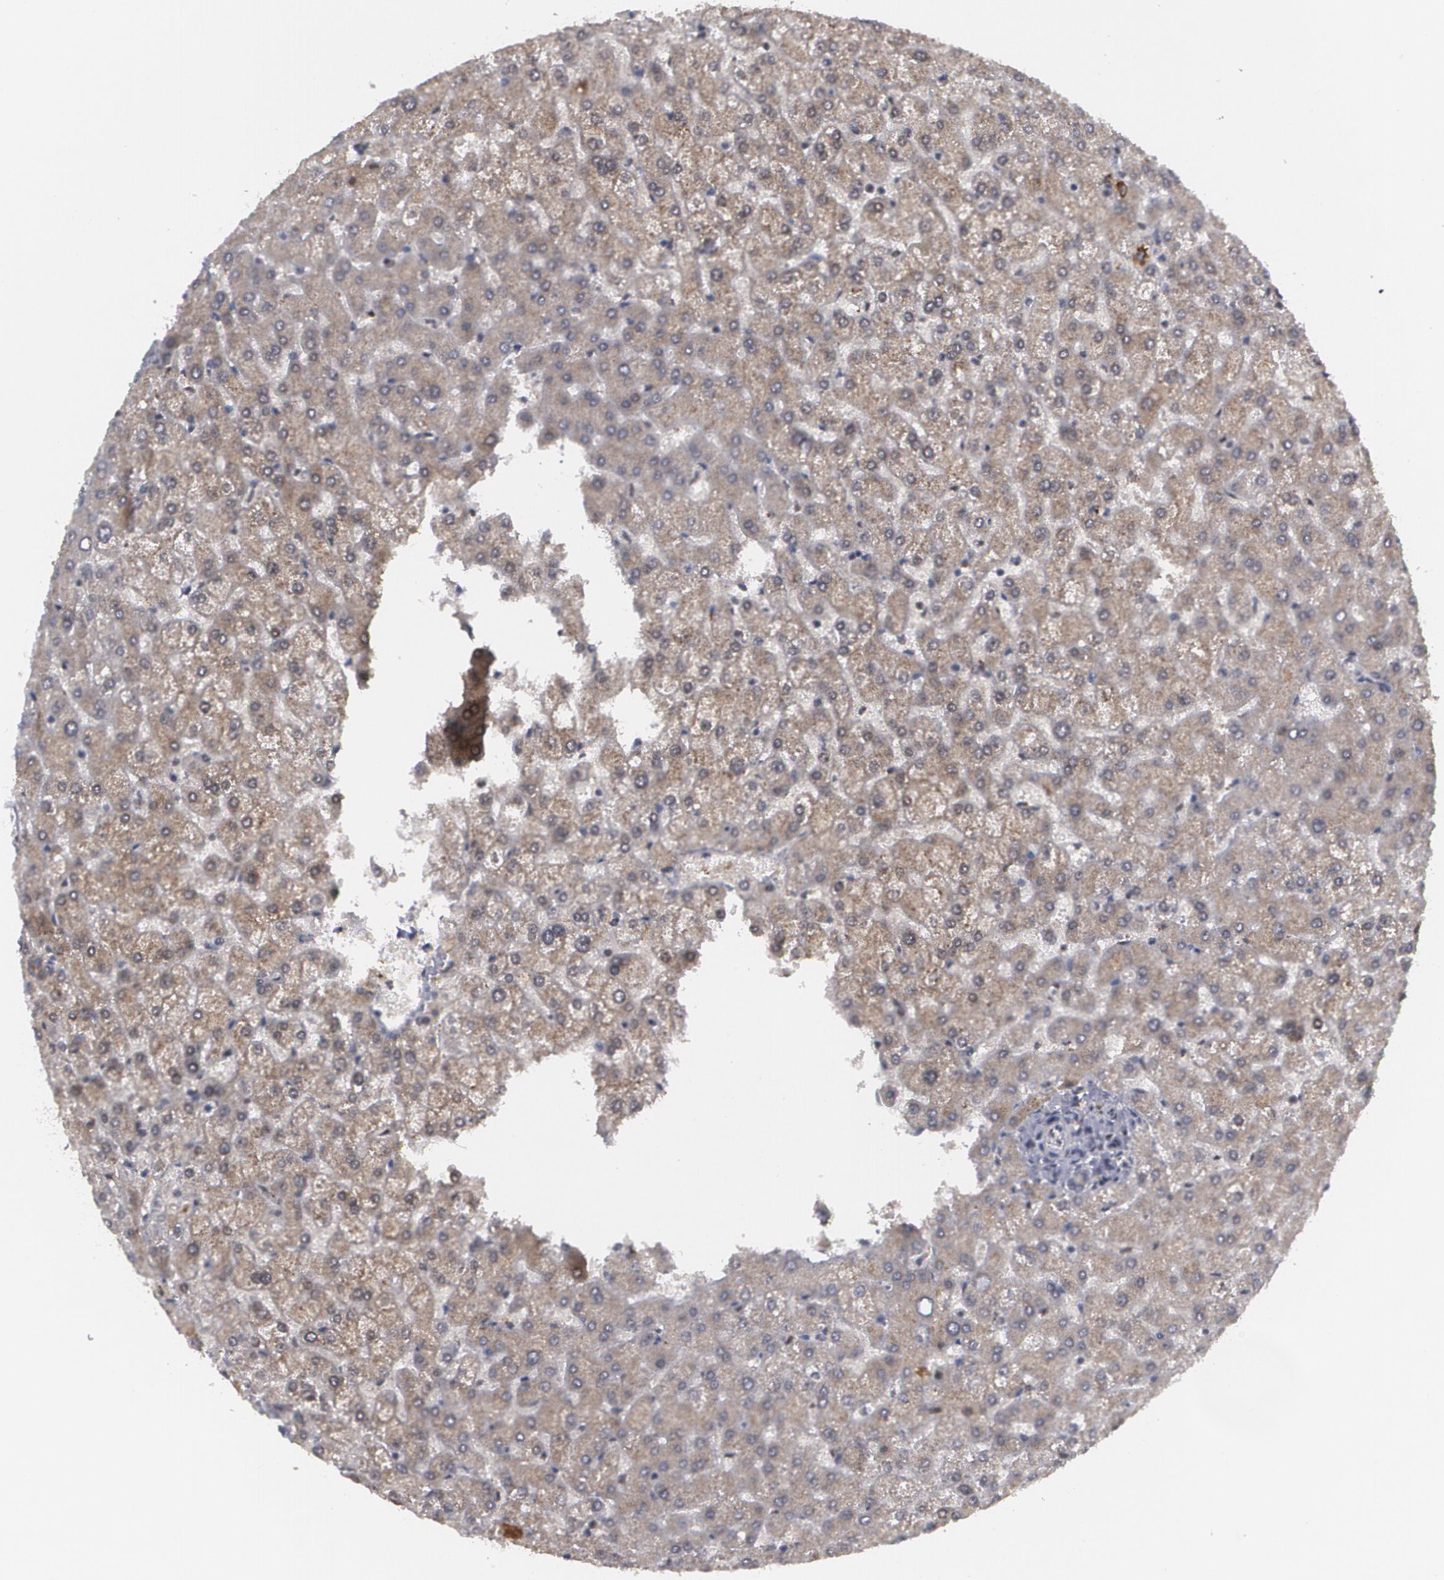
{"staining": {"intensity": "weak", "quantity": "25%-75%", "location": "nuclear"}, "tissue": "liver", "cell_type": "Cholangiocytes", "image_type": "normal", "snomed": [{"axis": "morphology", "description": "Normal tissue, NOS"}, {"axis": "topography", "description": "Liver"}], "caption": "The micrograph reveals immunohistochemical staining of benign liver. There is weak nuclear expression is seen in approximately 25%-75% of cholangiocytes. The protein is stained brown, and the nuclei are stained in blue (DAB IHC with brightfield microscopy, high magnification).", "gene": "INTS6L", "patient": {"sex": "female", "age": 32}}